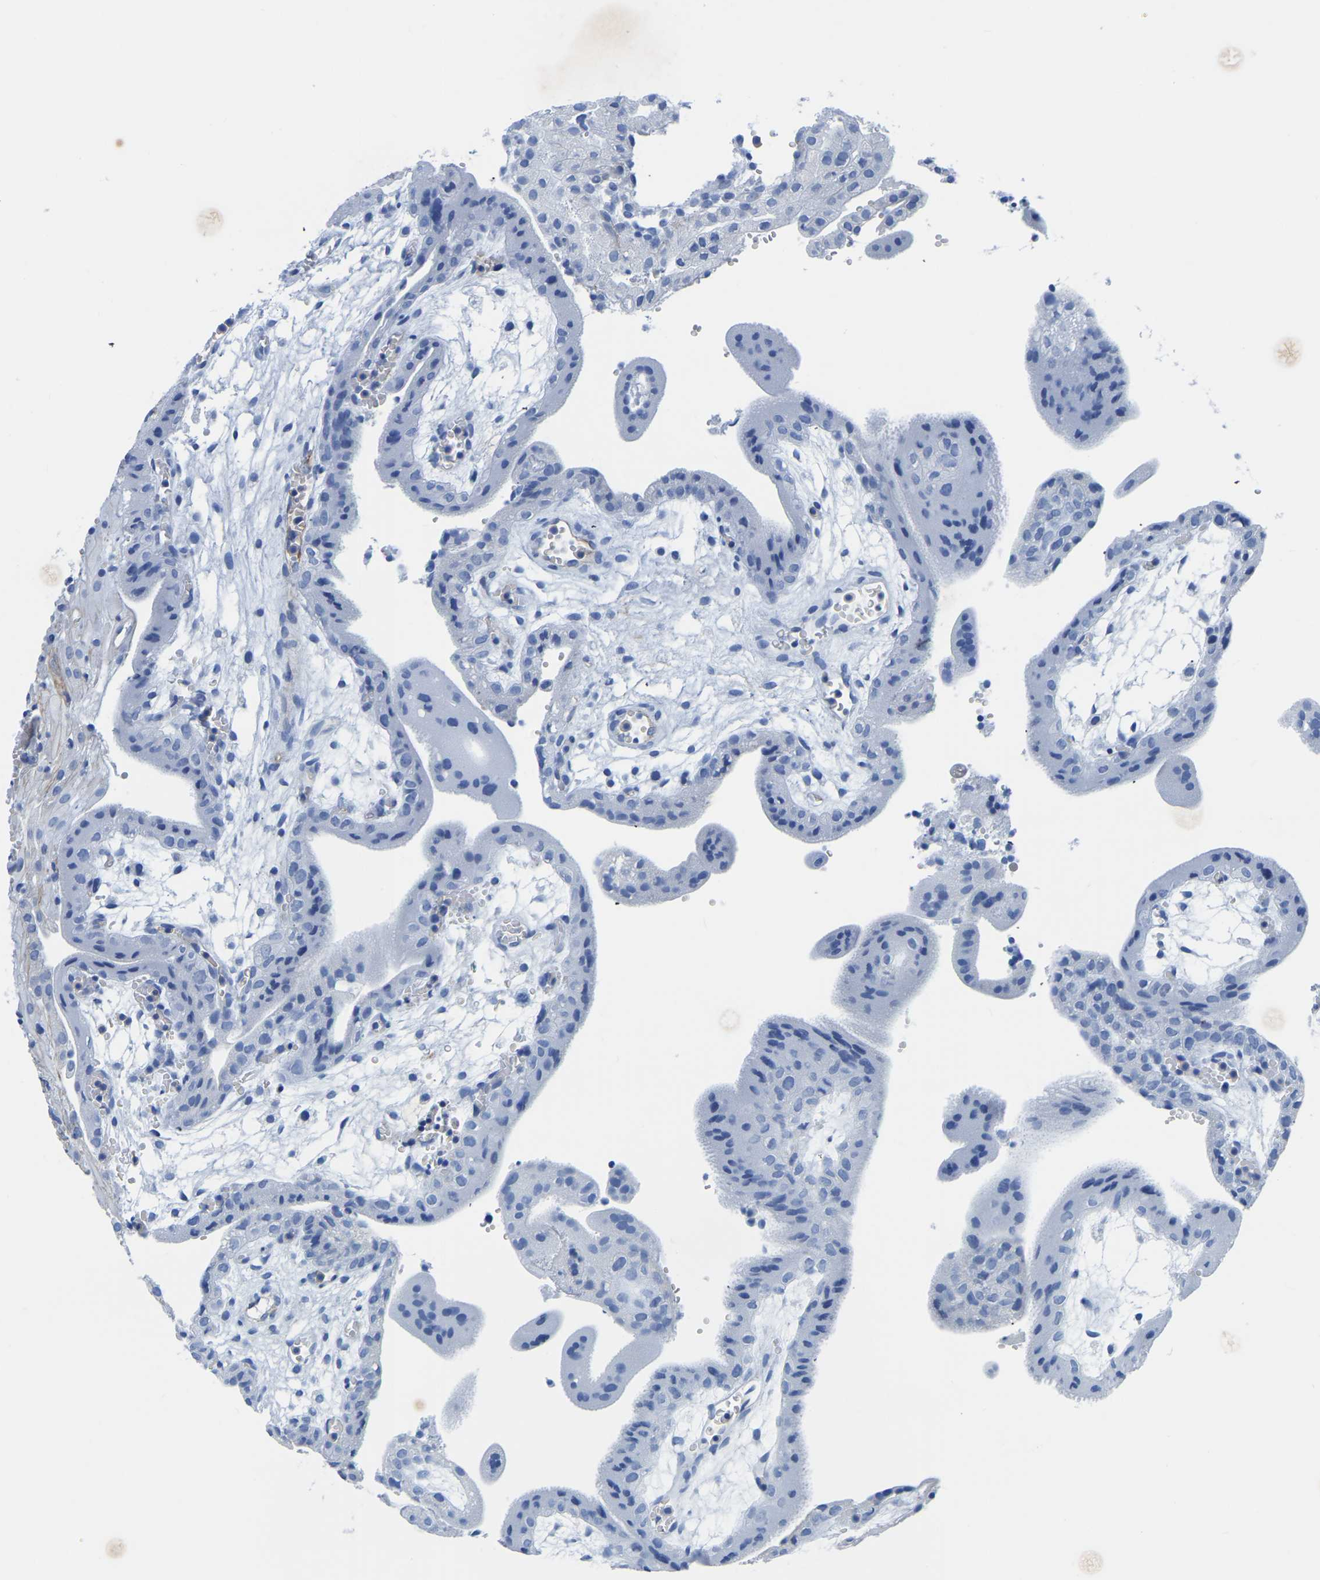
{"staining": {"intensity": "negative", "quantity": "none", "location": "none"}, "tissue": "placenta", "cell_type": "Trophoblastic cells", "image_type": "normal", "snomed": [{"axis": "morphology", "description": "Normal tissue, NOS"}, {"axis": "topography", "description": "Placenta"}], "caption": "Immunohistochemical staining of benign human placenta demonstrates no significant staining in trophoblastic cells.", "gene": "SLC45A3", "patient": {"sex": "female", "age": 18}}